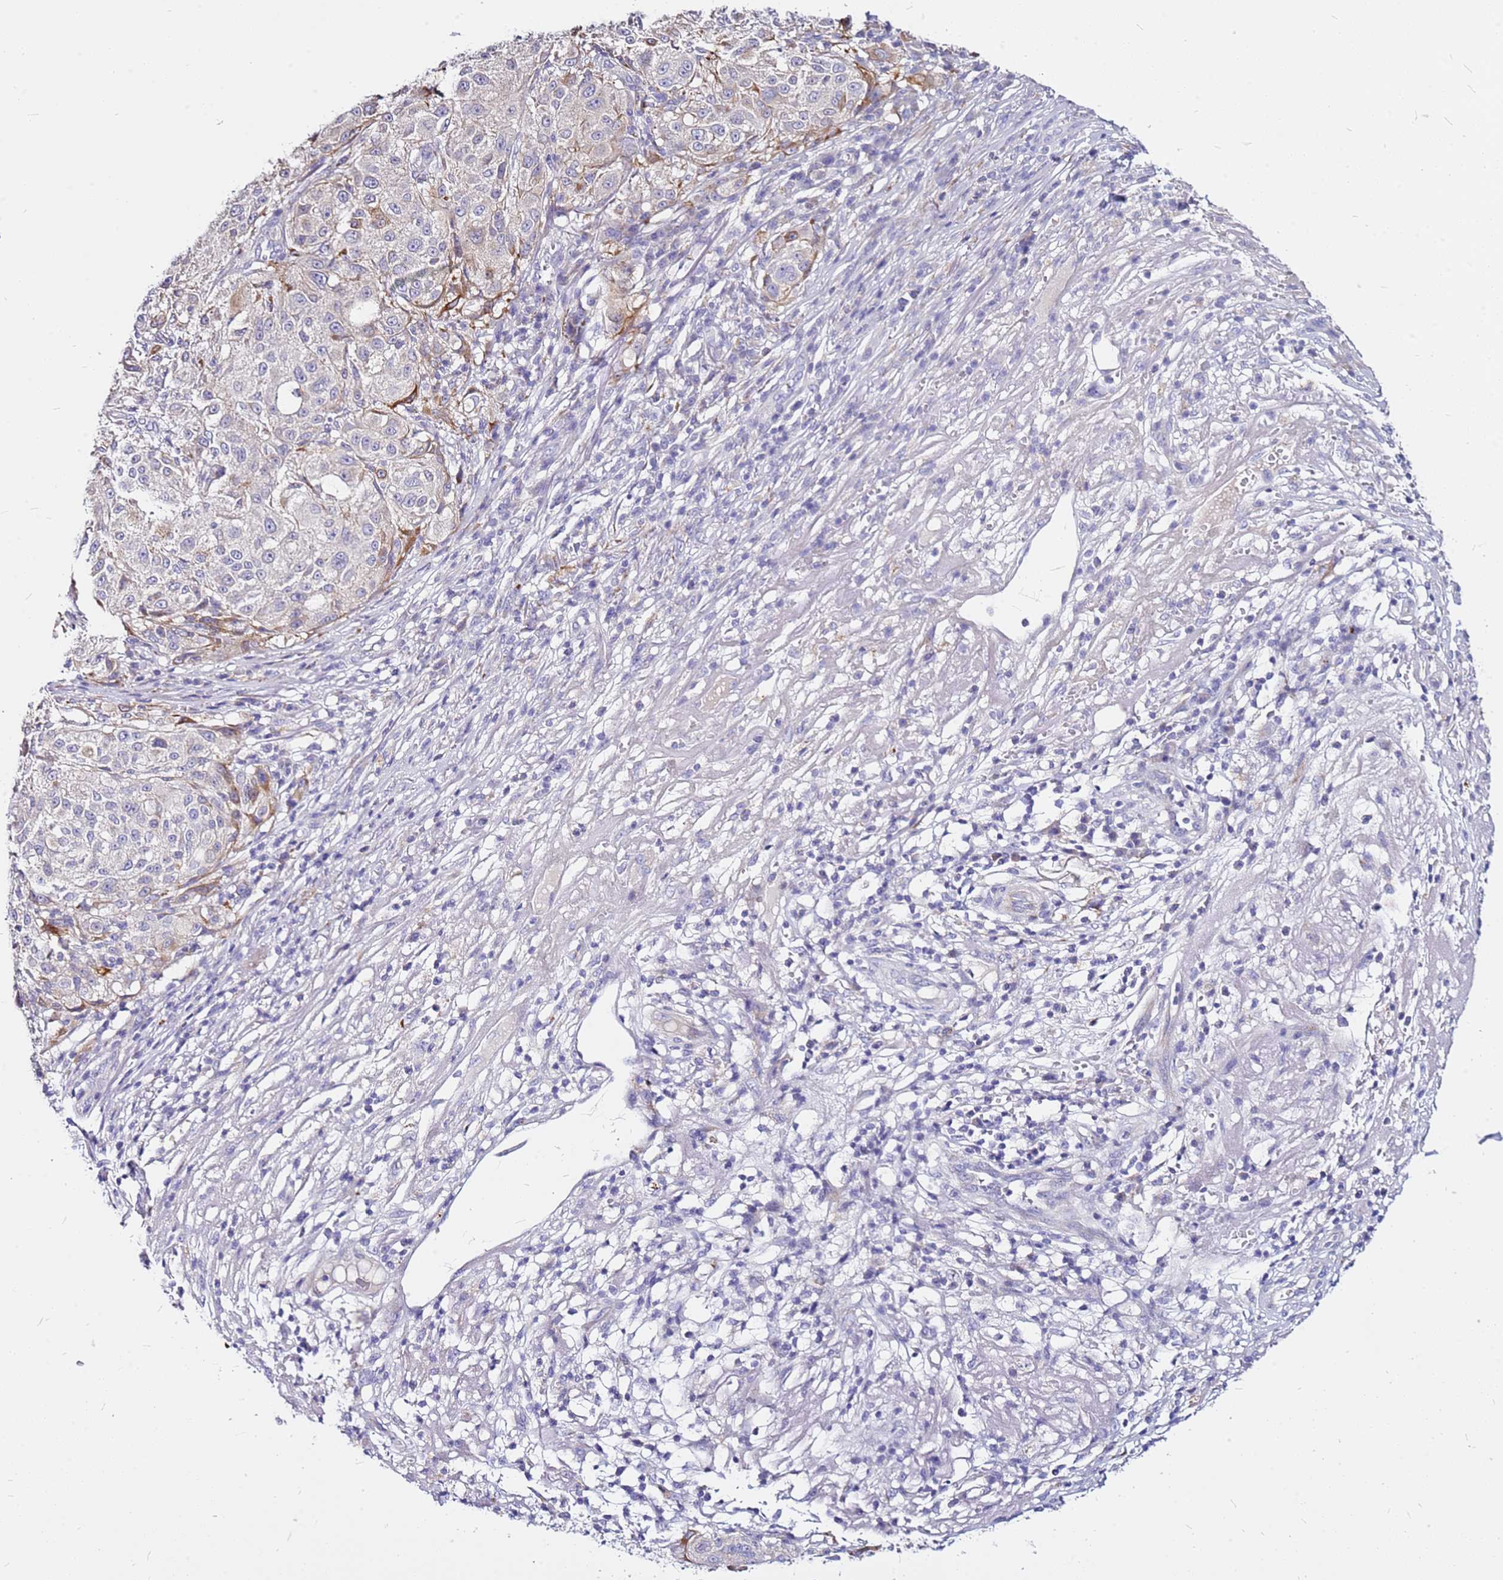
{"staining": {"intensity": "moderate", "quantity": "<25%", "location": "cytoplasmic/membranous"}, "tissue": "melanoma", "cell_type": "Tumor cells", "image_type": "cancer", "snomed": [{"axis": "morphology", "description": "Necrosis, NOS"}, {"axis": "morphology", "description": "Malignant melanoma, NOS"}, {"axis": "topography", "description": "Skin"}], "caption": "Tumor cells reveal low levels of moderate cytoplasmic/membranous positivity in about <25% of cells in human melanoma.", "gene": "CASD1", "patient": {"sex": "female", "age": 87}}